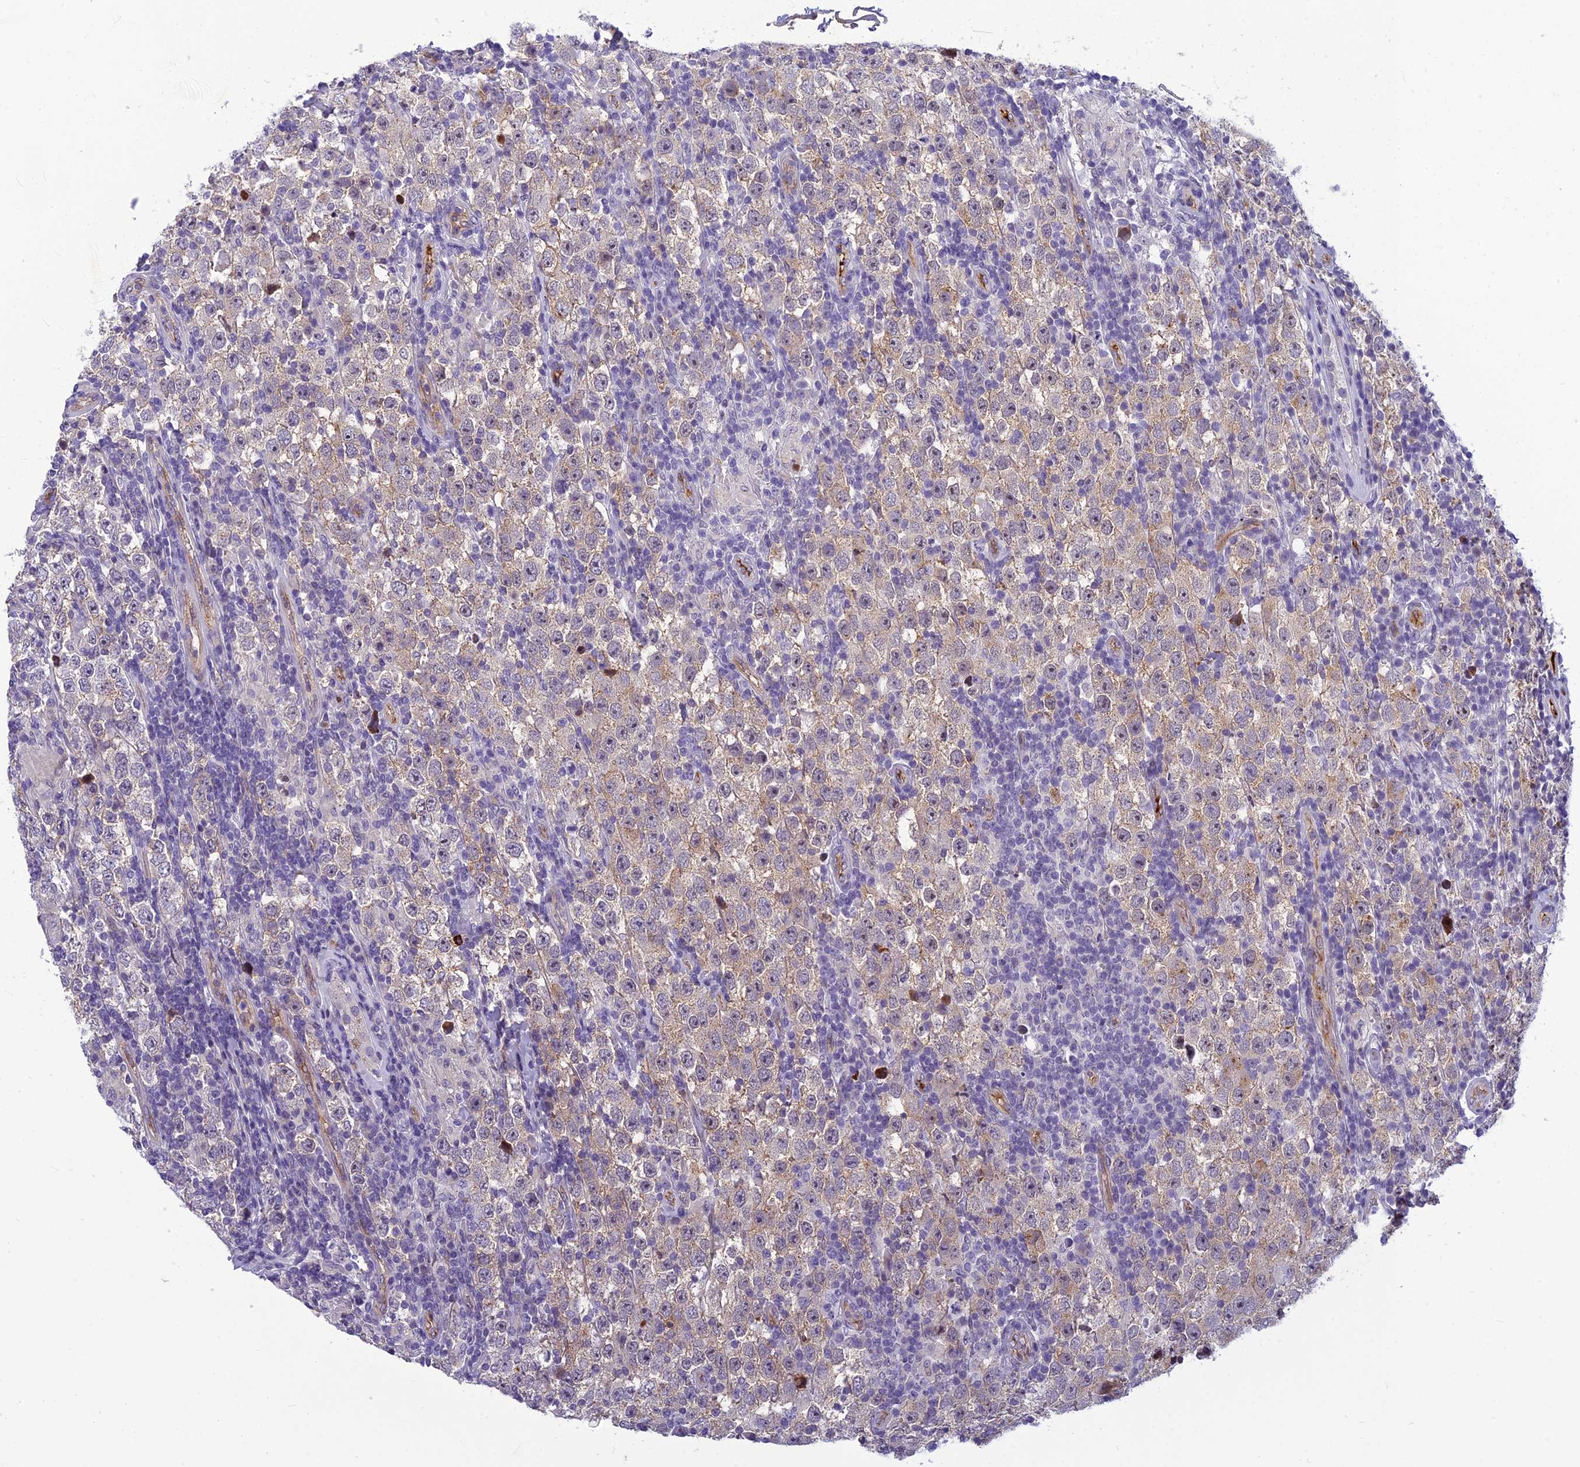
{"staining": {"intensity": "weak", "quantity": "<25%", "location": "cytoplasmic/membranous"}, "tissue": "testis cancer", "cell_type": "Tumor cells", "image_type": "cancer", "snomed": [{"axis": "morphology", "description": "Normal tissue, NOS"}, {"axis": "morphology", "description": "Urothelial carcinoma, High grade"}, {"axis": "morphology", "description": "Seminoma, NOS"}, {"axis": "morphology", "description": "Carcinoma, Embryonal, NOS"}, {"axis": "topography", "description": "Urinary bladder"}, {"axis": "topography", "description": "Testis"}], "caption": "Testis cancer (seminoma) was stained to show a protein in brown. There is no significant positivity in tumor cells.", "gene": "CLEC11A", "patient": {"sex": "male", "age": 41}}